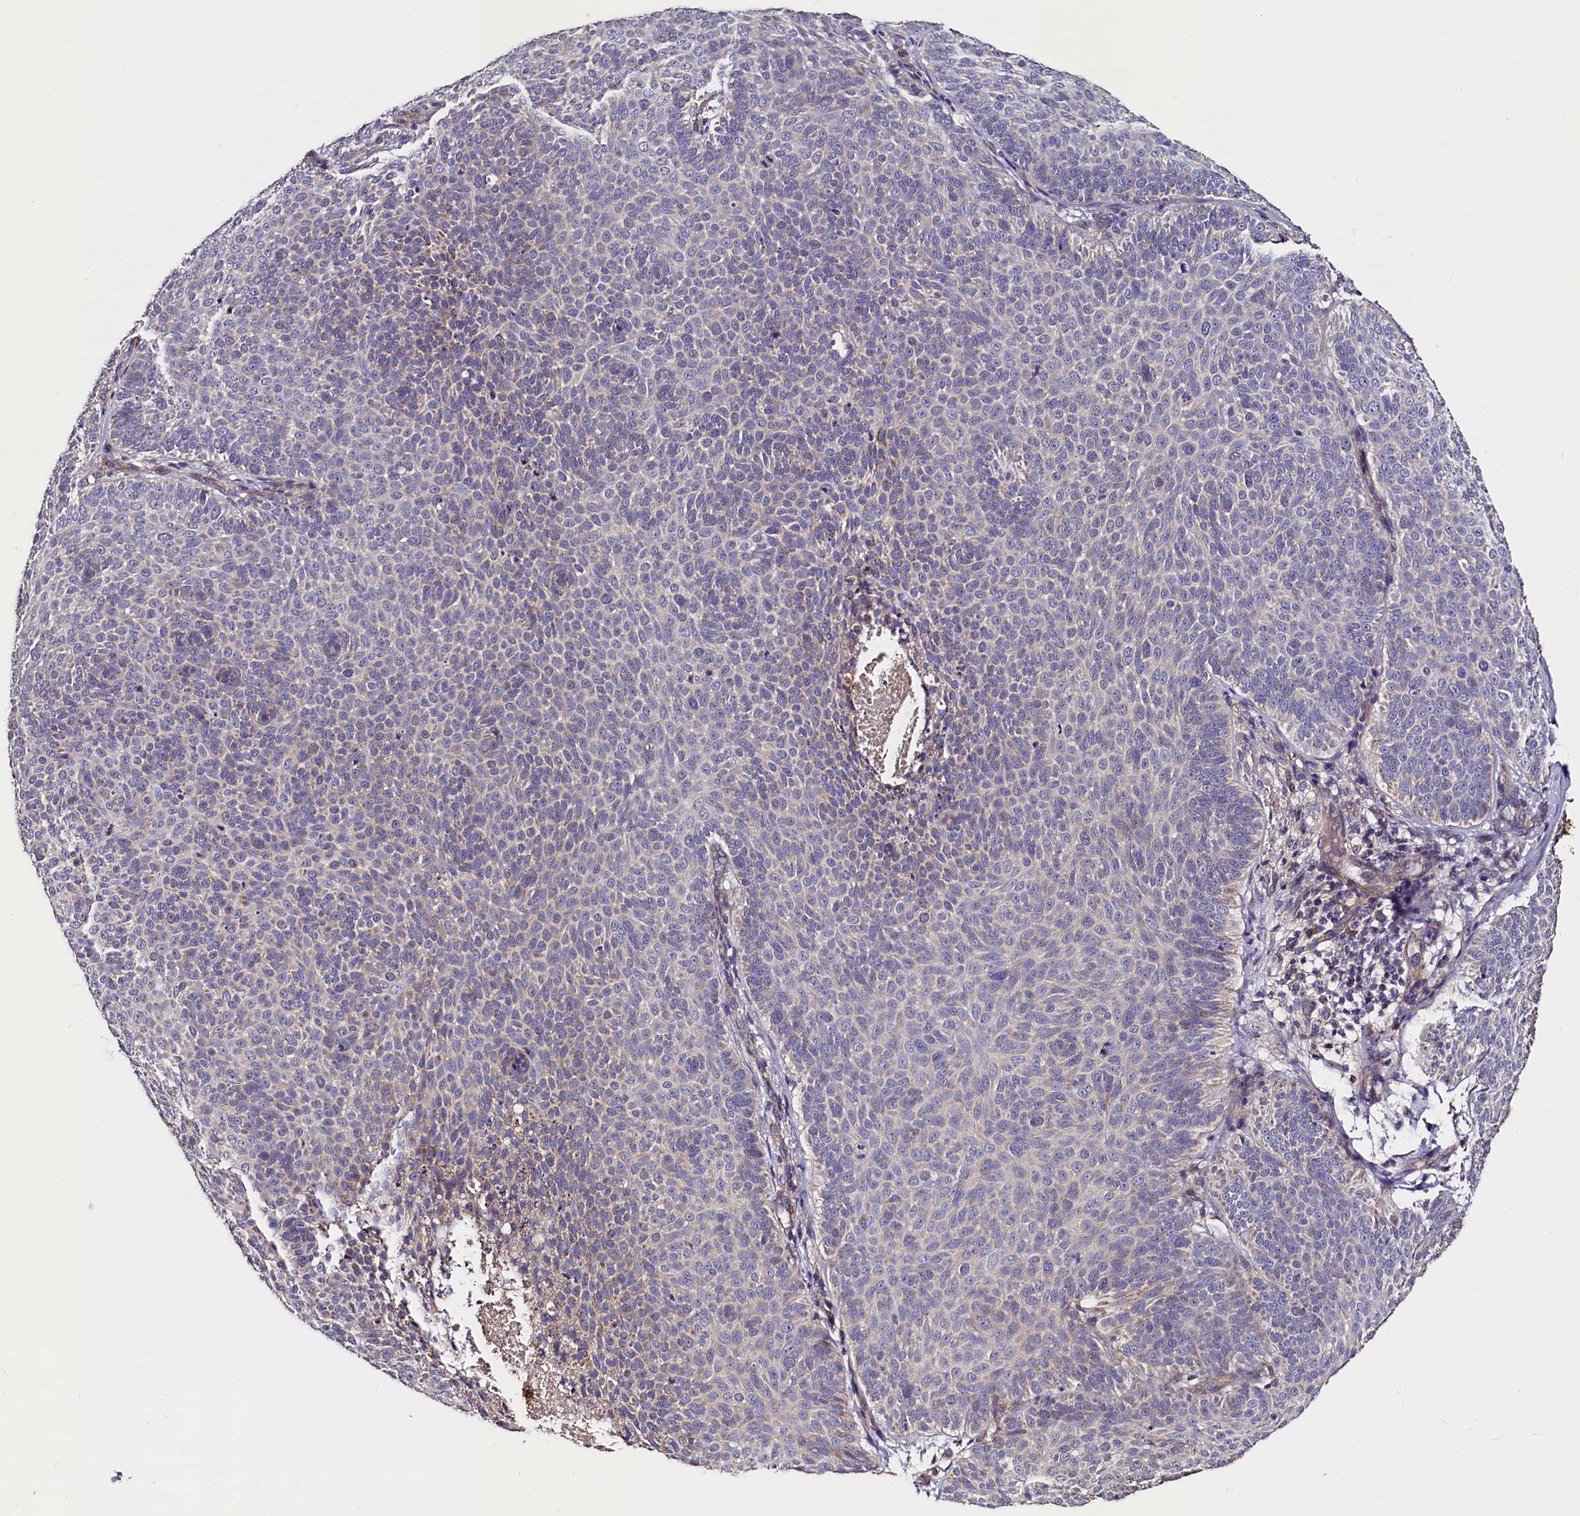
{"staining": {"intensity": "negative", "quantity": "none", "location": "none"}, "tissue": "skin cancer", "cell_type": "Tumor cells", "image_type": "cancer", "snomed": [{"axis": "morphology", "description": "Basal cell carcinoma"}, {"axis": "topography", "description": "Skin"}], "caption": "DAB (3,3'-diaminobenzidine) immunohistochemical staining of skin cancer exhibits no significant positivity in tumor cells.", "gene": "SPRYD3", "patient": {"sex": "male", "age": 85}}